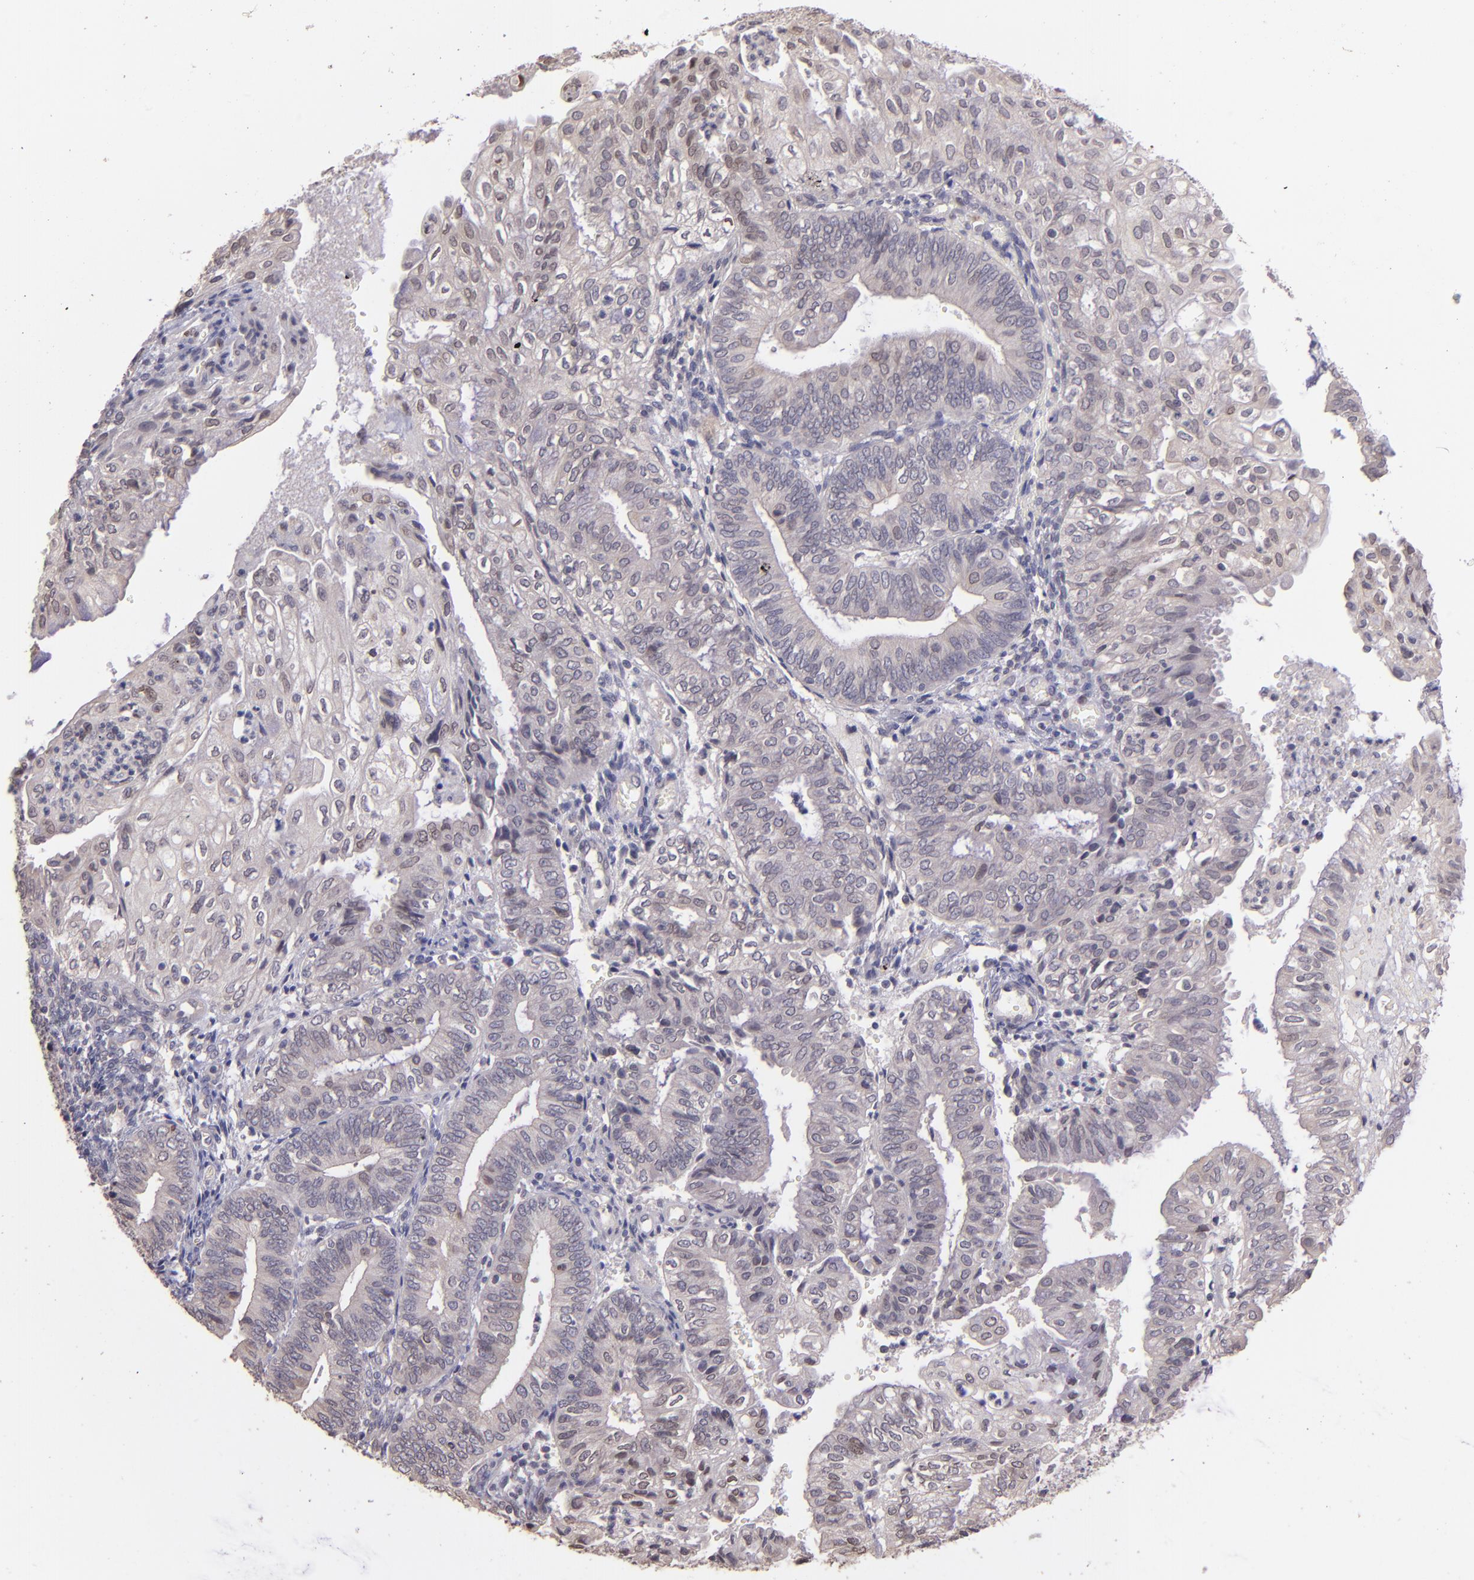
{"staining": {"intensity": "weak", "quantity": "<25%", "location": "cytoplasmic/membranous"}, "tissue": "endometrial cancer", "cell_type": "Tumor cells", "image_type": "cancer", "snomed": [{"axis": "morphology", "description": "Adenocarcinoma, NOS"}, {"axis": "topography", "description": "Endometrium"}], "caption": "High magnification brightfield microscopy of endometrial cancer stained with DAB (3,3'-diaminobenzidine) (brown) and counterstained with hematoxylin (blue): tumor cells show no significant positivity.", "gene": "NUP62CL", "patient": {"sex": "female", "age": 55}}